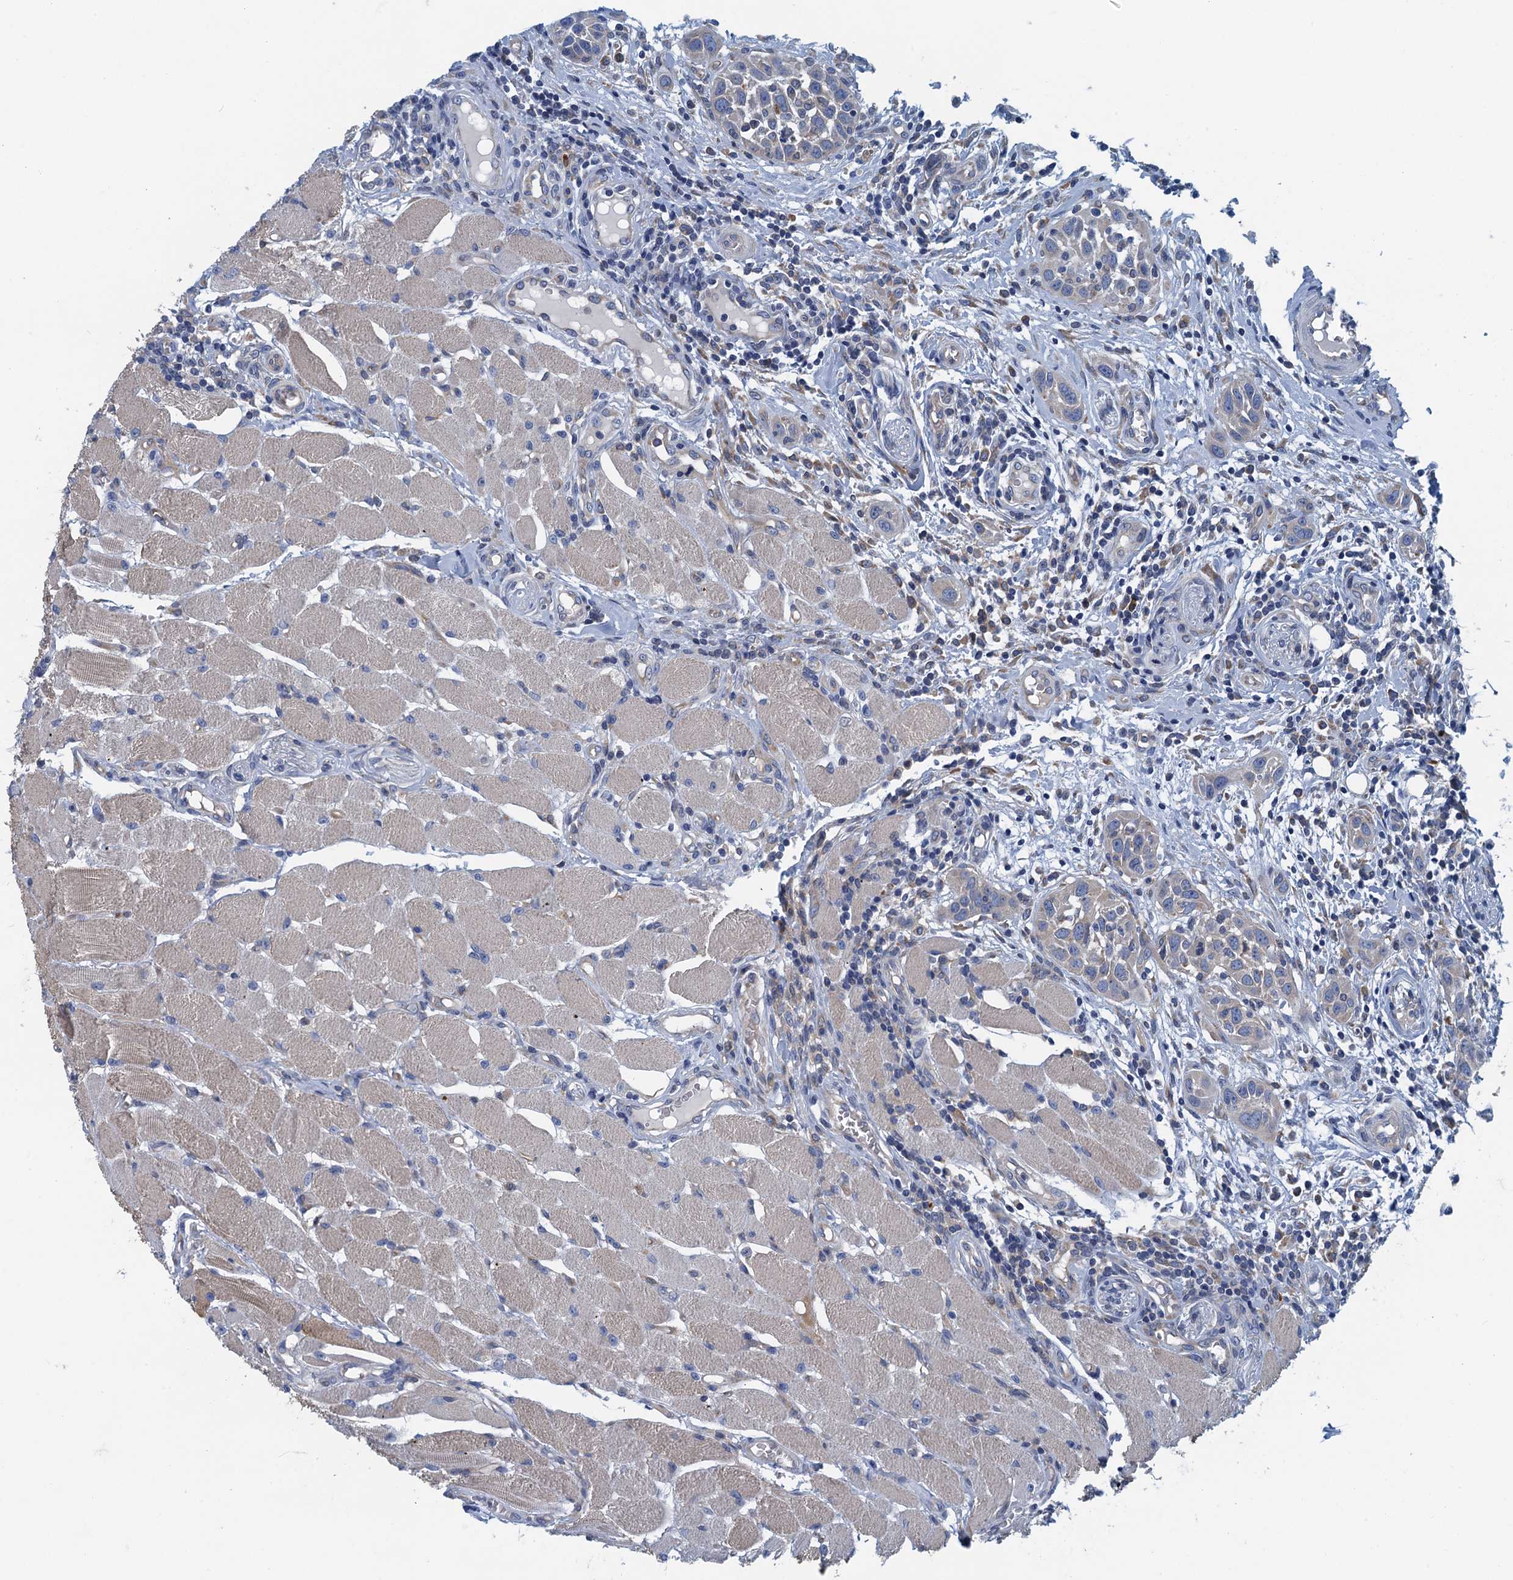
{"staining": {"intensity": "negative", "quantity": "none", "location": "none"}, "tissue": "head and neck cancer", "cell_type": "Tumor cells", "image_type": "cancer", "snomed": [{"axis": "morphology", "description": "Squamous cell carcinoma, NOS"}, {"axis": "topography", "description": "Oral tissue"}, {"axis": "topography", "description": "Head-Neck"}], "caption": "This is an immunohistochemistry image of squamous cell carcinoma (head and neck). There is no expression in tumor cells.", "gene": "MYDGF", "patient": {"sex": "female", "age": 50}}